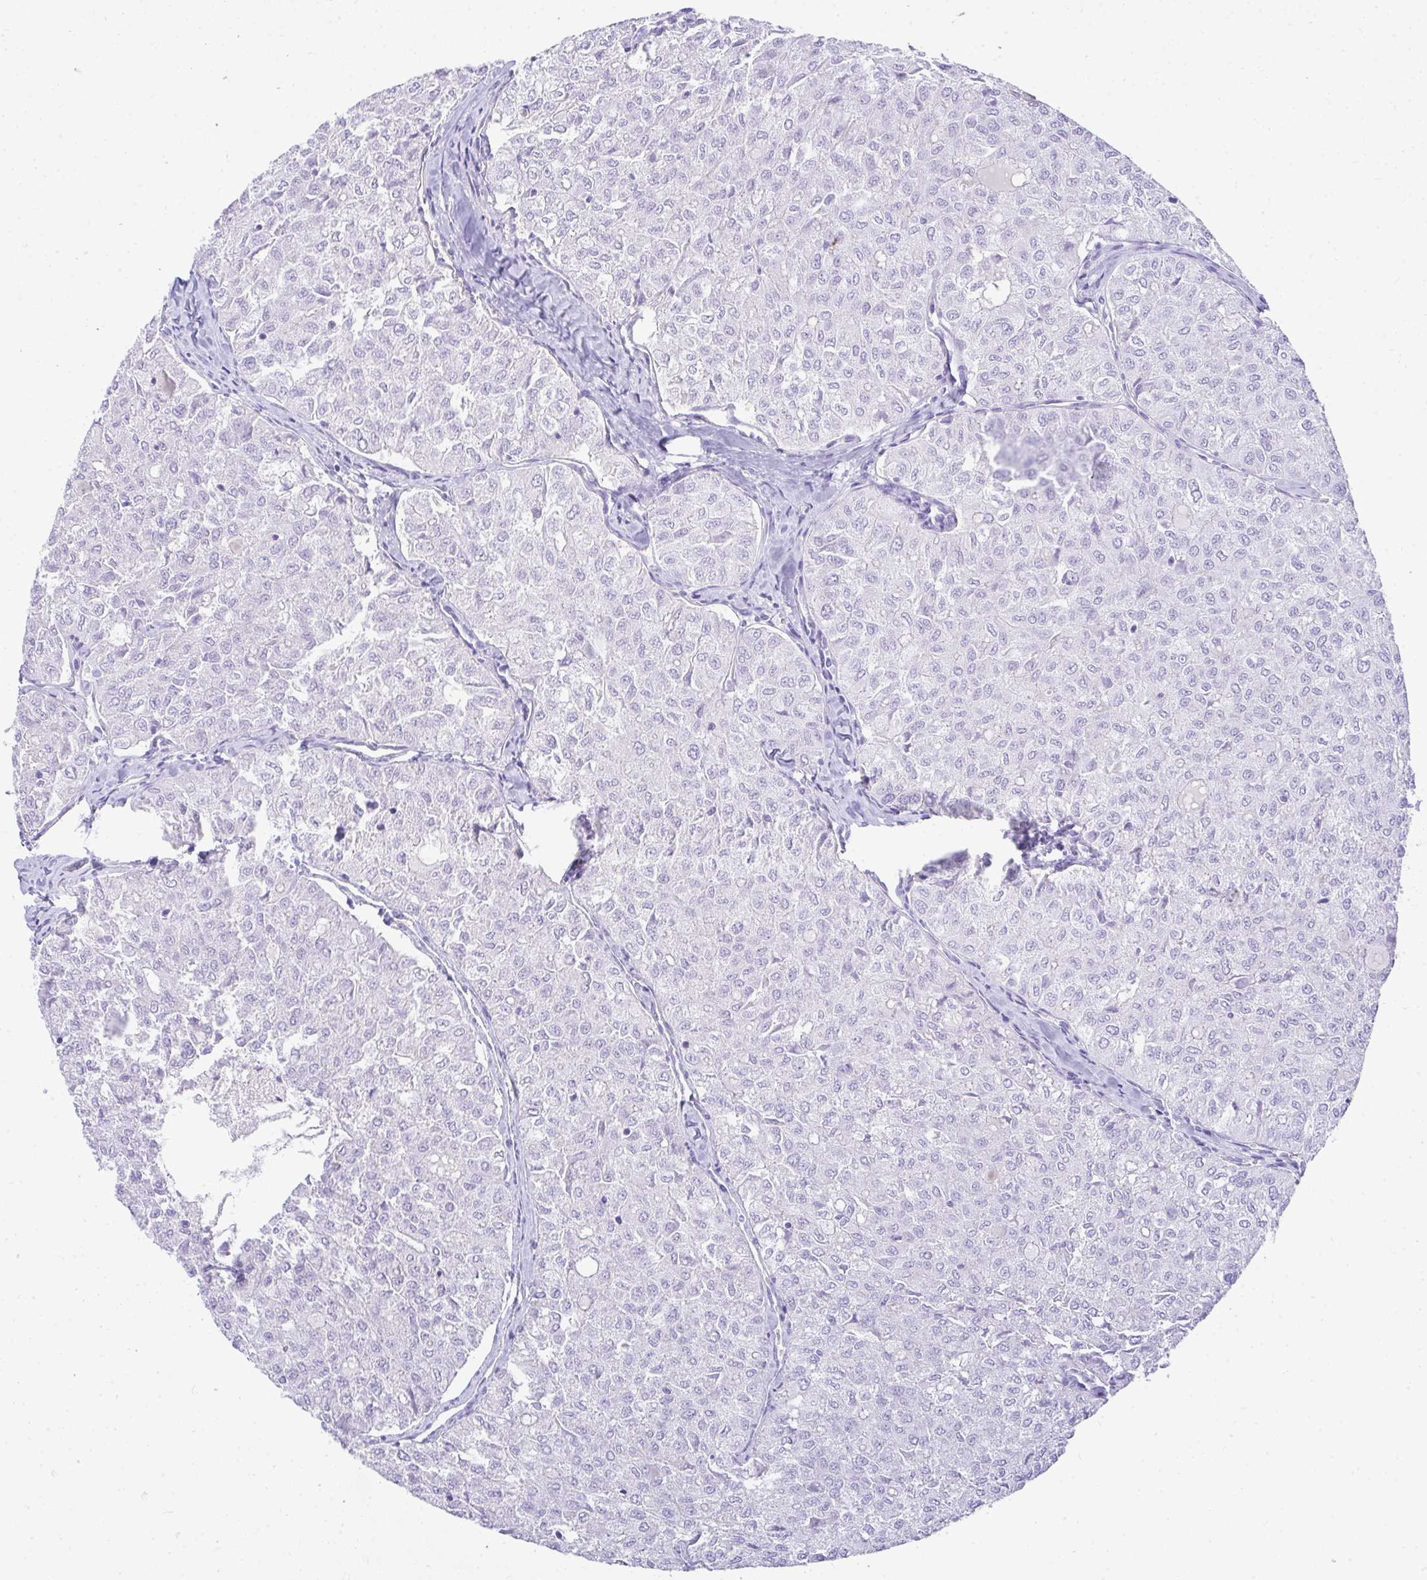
{"staining": {"intensity": "negative", "quantity": "none", "location": "none"}, "tissue": "thyroid cancer", "cell_type": "Tumor cells", "image_type": "cancer", "snomed": [{"axis": "morphology", "description": "Follicular adenoma carcinoma, NOS"}, {"axis": "topography", "description": "Thyroid gland"}], "caption": "Immunohistochemistry (IHC) image of thyroid follicular adenoma carcinoma stained for a protein (brown), which reveals no expression in tumor cells.", "gene": "AVIL", "patient": {"sex": "male", "age": 75}}